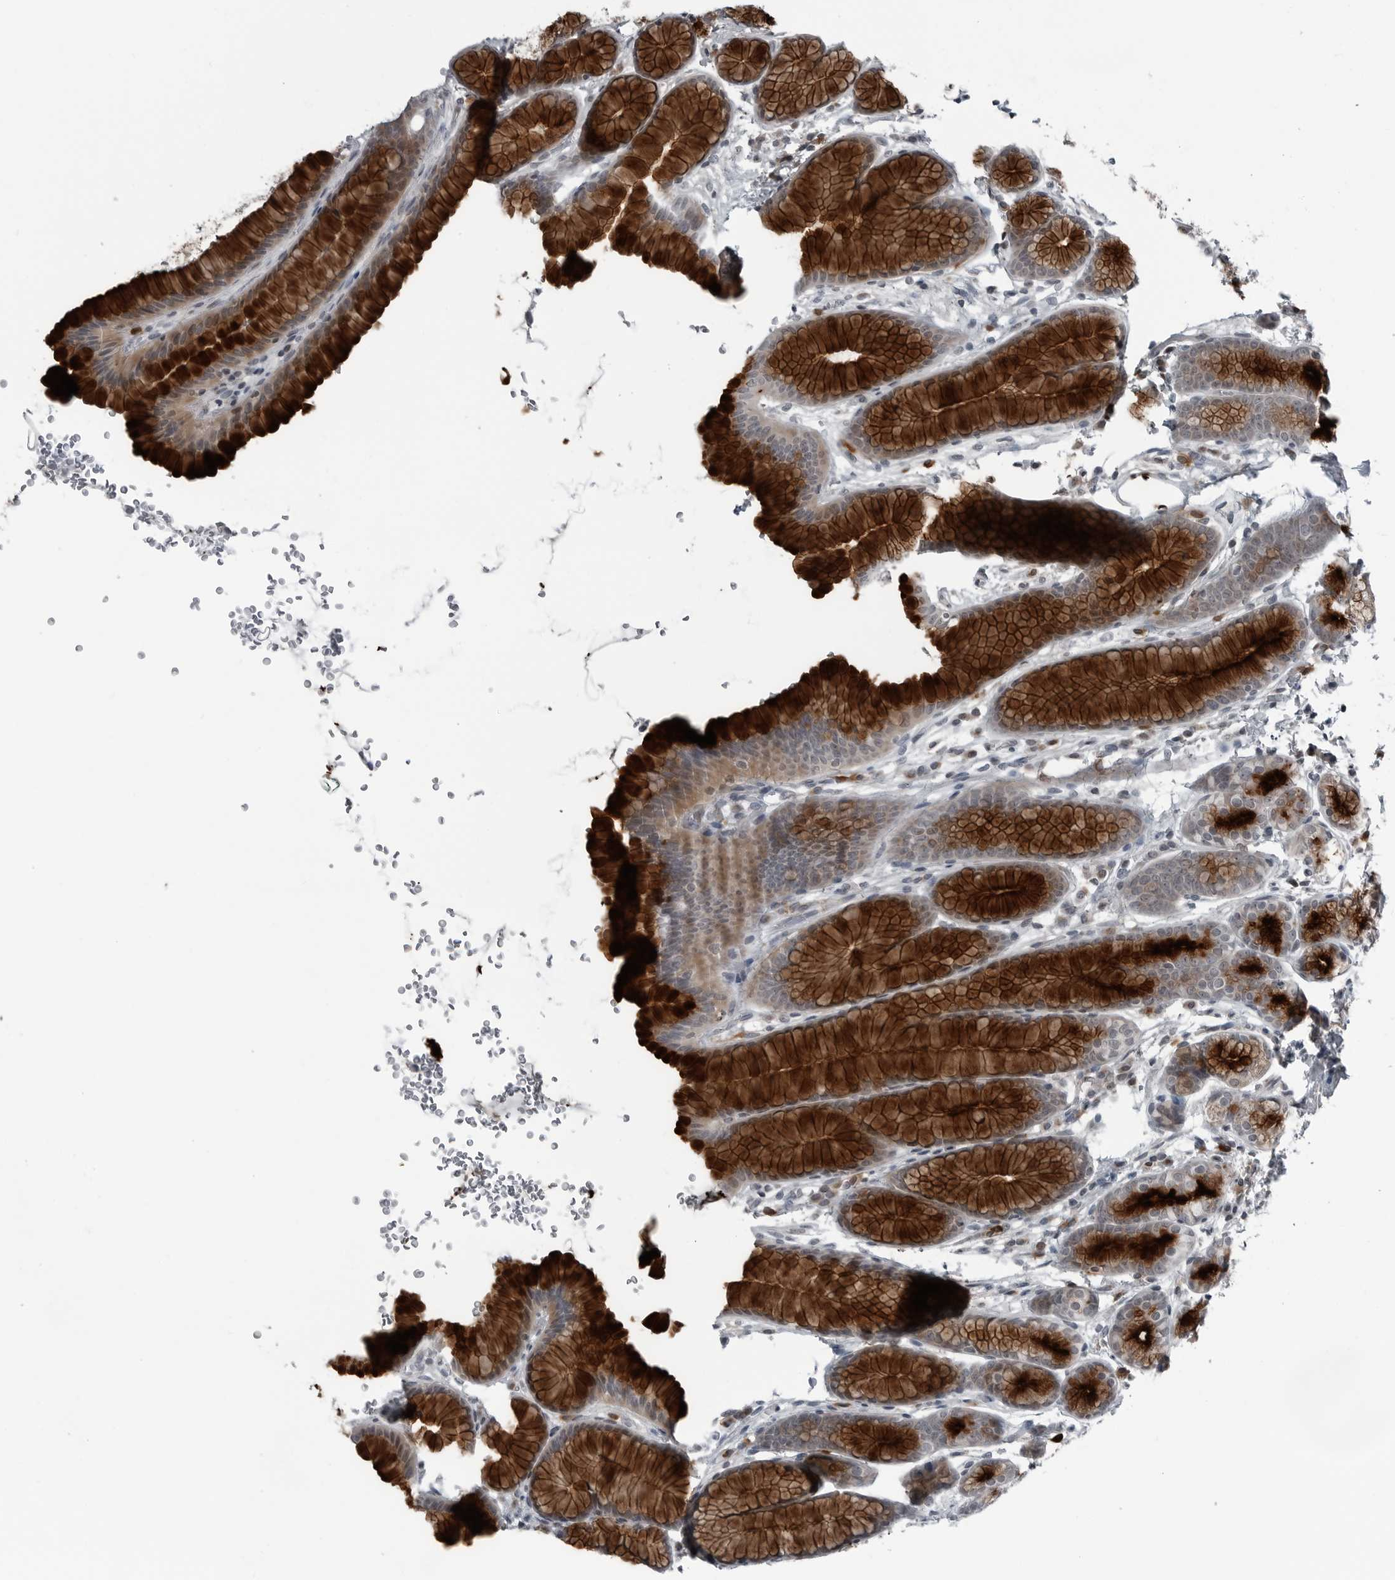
{"staining": {"intensity": "strong", "quantity": "25%-75%", "location": "cytoplasmic/membranous"}, "tissue": "stomach", "cell_type": "Glandular cells", "image_type": "normal", "snomed": [{"axis": "morphology", "description": "Normal tissue, NOS"}, {"axis": "topography", "description": "Stomach"}], "caption": "About 25%-75% of glandular cells in benign stomach reveal strong cytoplasmic/membranous protein expression as visualized by brown immunohistochemical staining.", "gene": "GAK", "patient": {"sex": "male", "age": 42}}